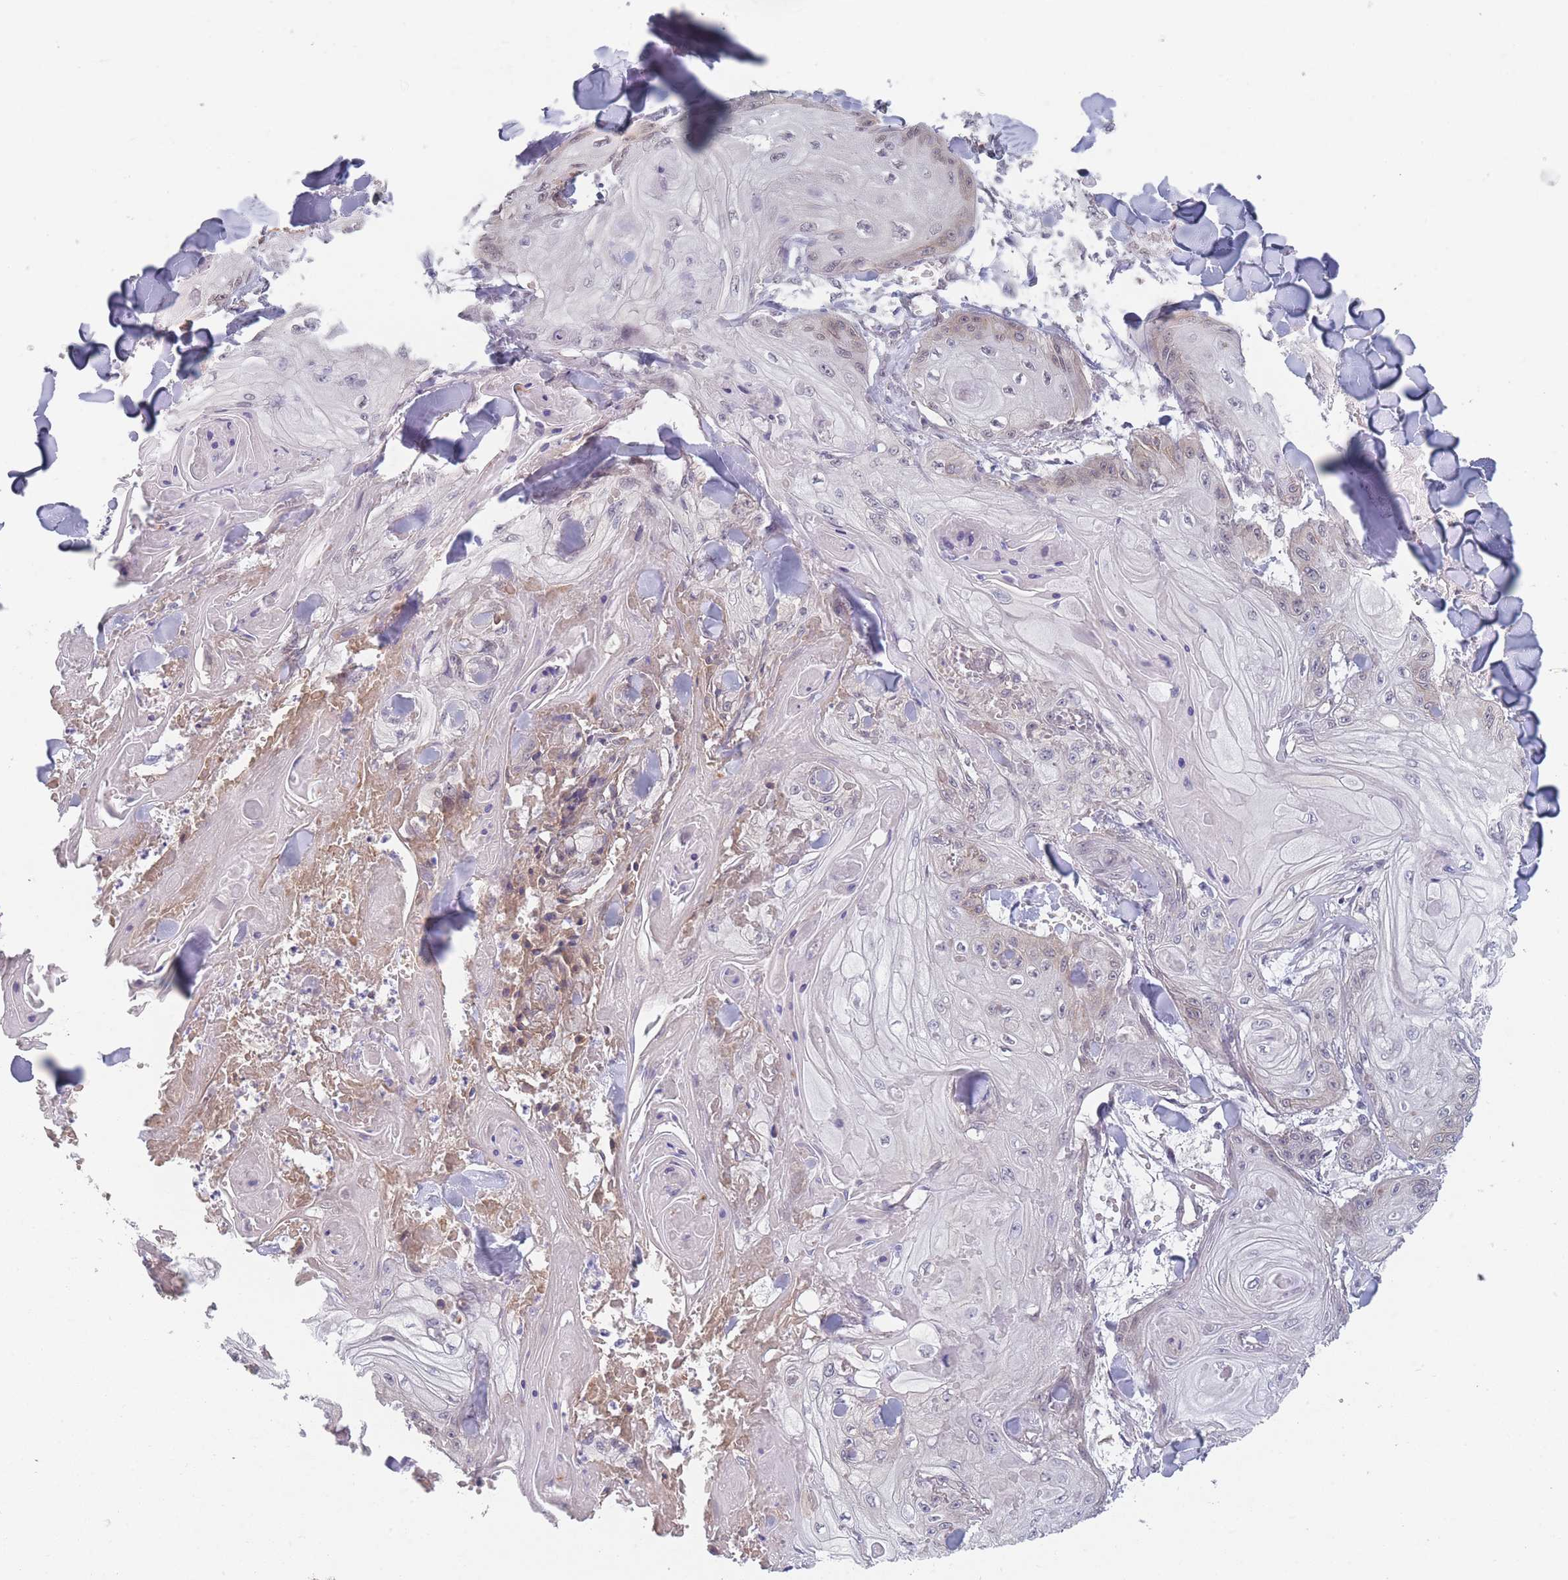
{"staining": {"intensity": "weak", "quantity": "<25%", "location": "cytoplasmic/membranous,nuclear"}, "tissue": "skin cancer", "cell_type": "Tumor cells", "image_type": "cancer", "snomed": [{"axis": "morphology", "description": "Squamous cell carcinoma, NOS"}, {"axis": "topography", "description": "Skin"}], "caption": "Immunohistochemistry (IHC) of human skin cancer (squamous cell carcinoma) reveals no staining in tumor cells.", "gene": "ANKRD10", "patient": {"sex": "male", "age": 74}}